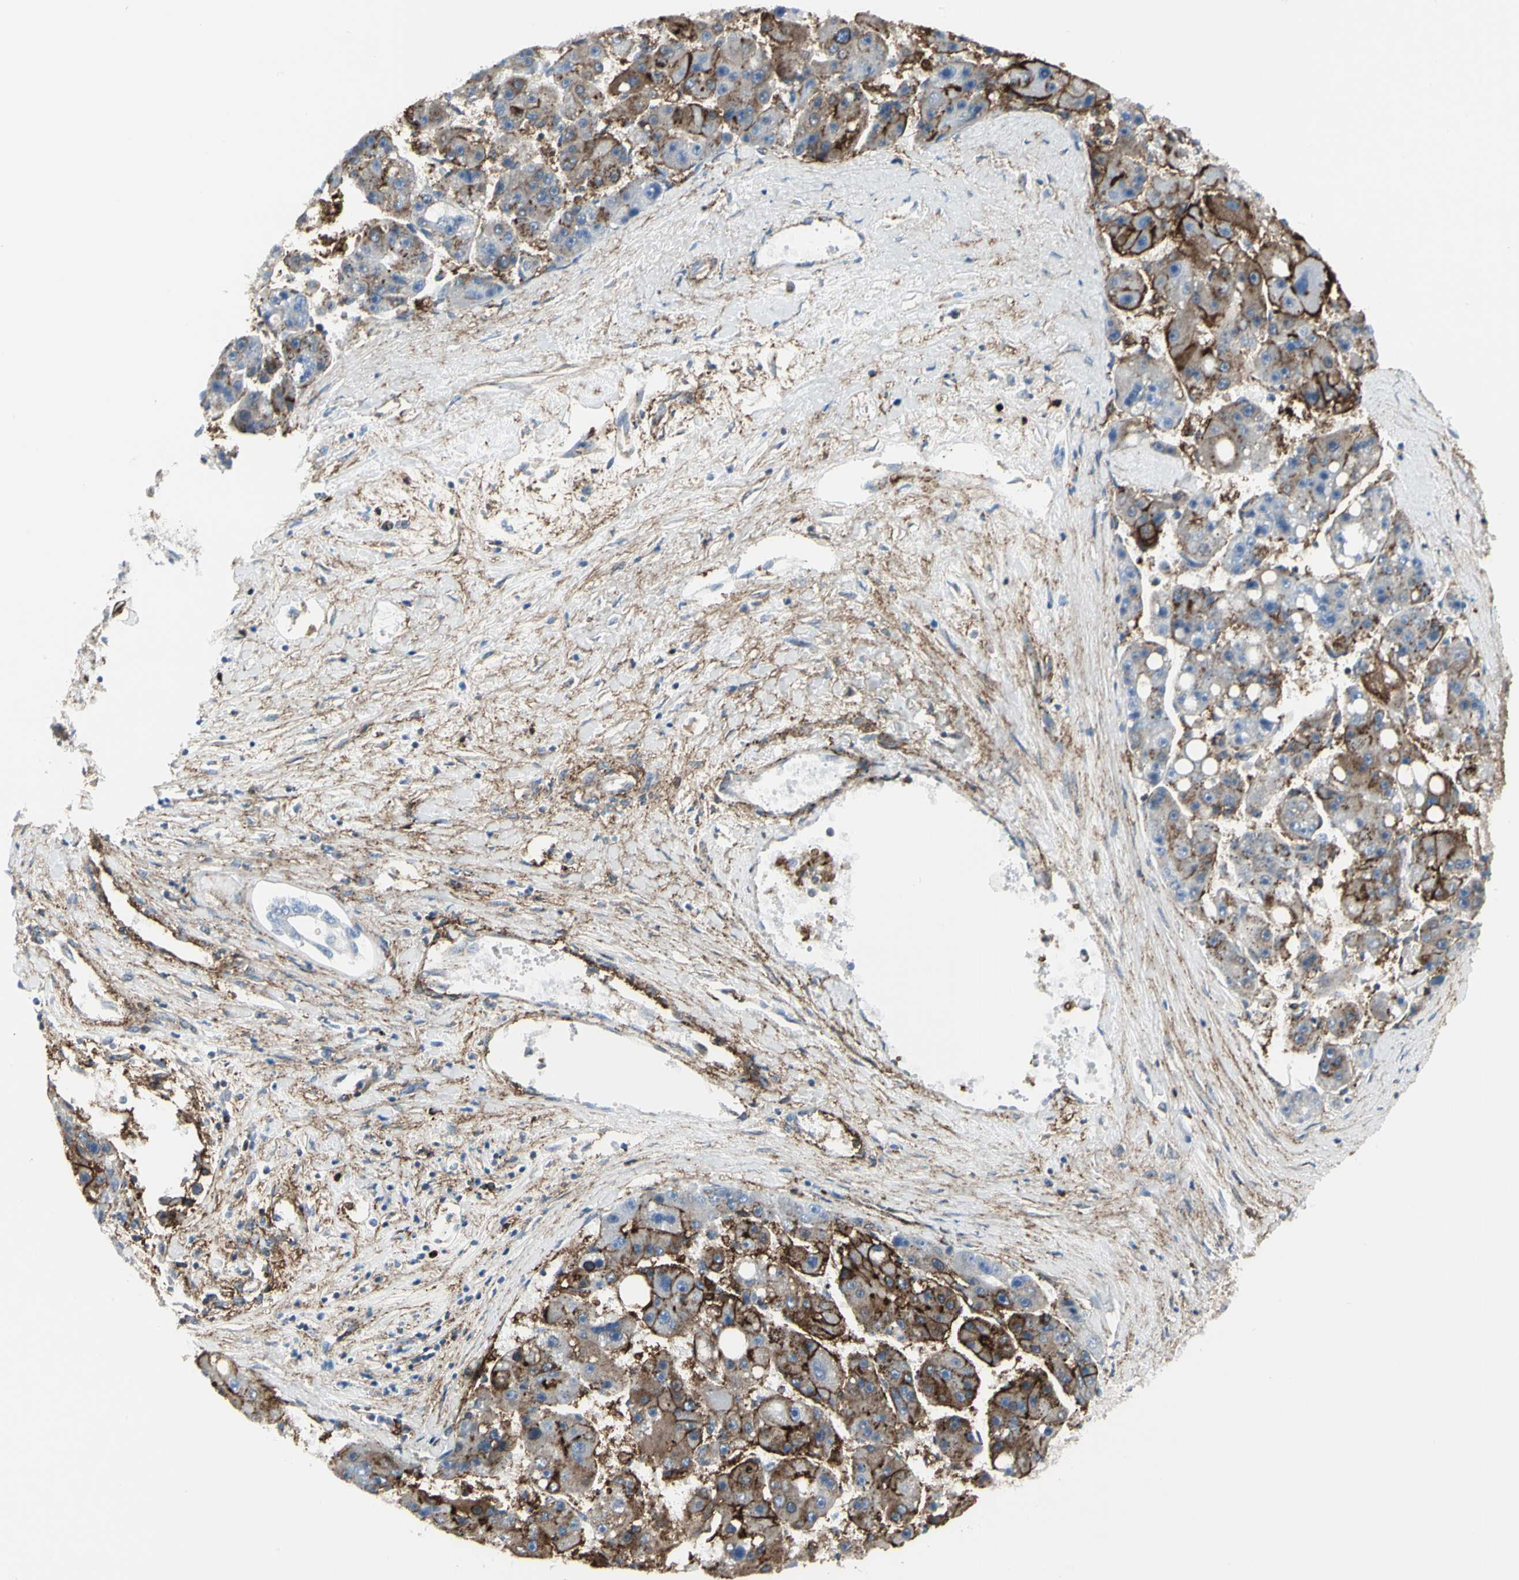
{"staining": {"intensity": "strong", "quantity": "25%-75%", "location": "cytoplasmic/membranous"}, "tissue": "liver cancer", "cell_type": "Tumor cells", "image_type": "cancer", "snomed": [{"axis": "morphology", "description": "Carcinoma, Hepatocellular, NOS"}, {"axis": "topography", "description": "Liver"}], "caption": "Human liver cancer stained with a protein marker exhibits strong staining in tumor cells.", "gene": "CLEC2B", "patient": {"sex": "female", "age": 61}}